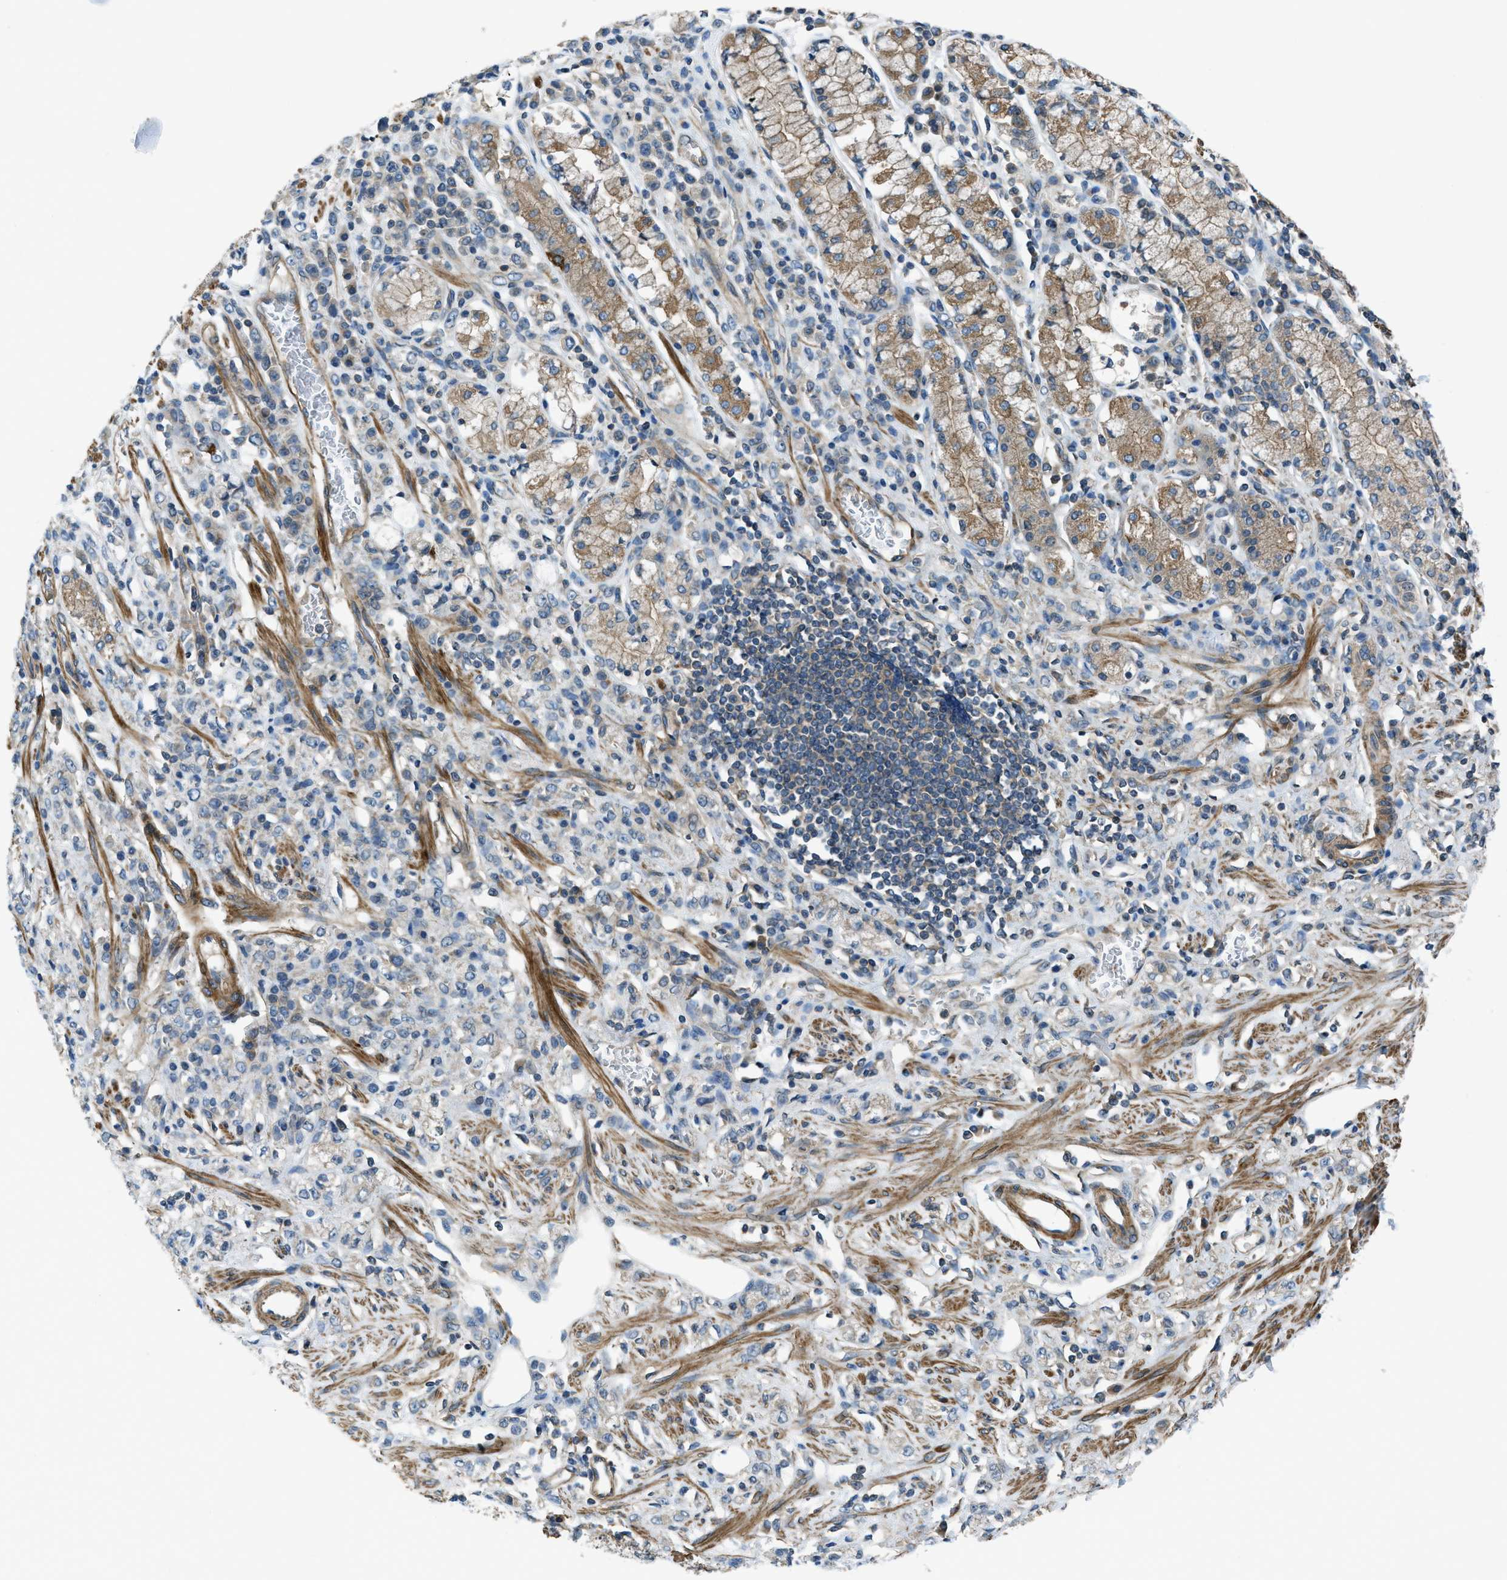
{"staining": {"intensity": "weak", "quantity": "25%-75%", "location": "cytoplasmic/membranous"}, "tissue": "stomach cancer", "cell_type": "Tumor cells", "image_type": "cancer", "snomed": [{"axis": "morphology", "description": "Normal tissue, NOS"}, {"axis": "morphology", "description": "Adenocarcinoma, NOS"}, {"axis": "topography", "description": "Stomach"}], "caption": "Tumor cells display low levels of weak cytoplasmic/membranous staining in about 25%-75% of cells in human stomach cancer (adenocarcinoma).", "gene": "VEZT", "patient": {"sex": "male", "age": 82}}